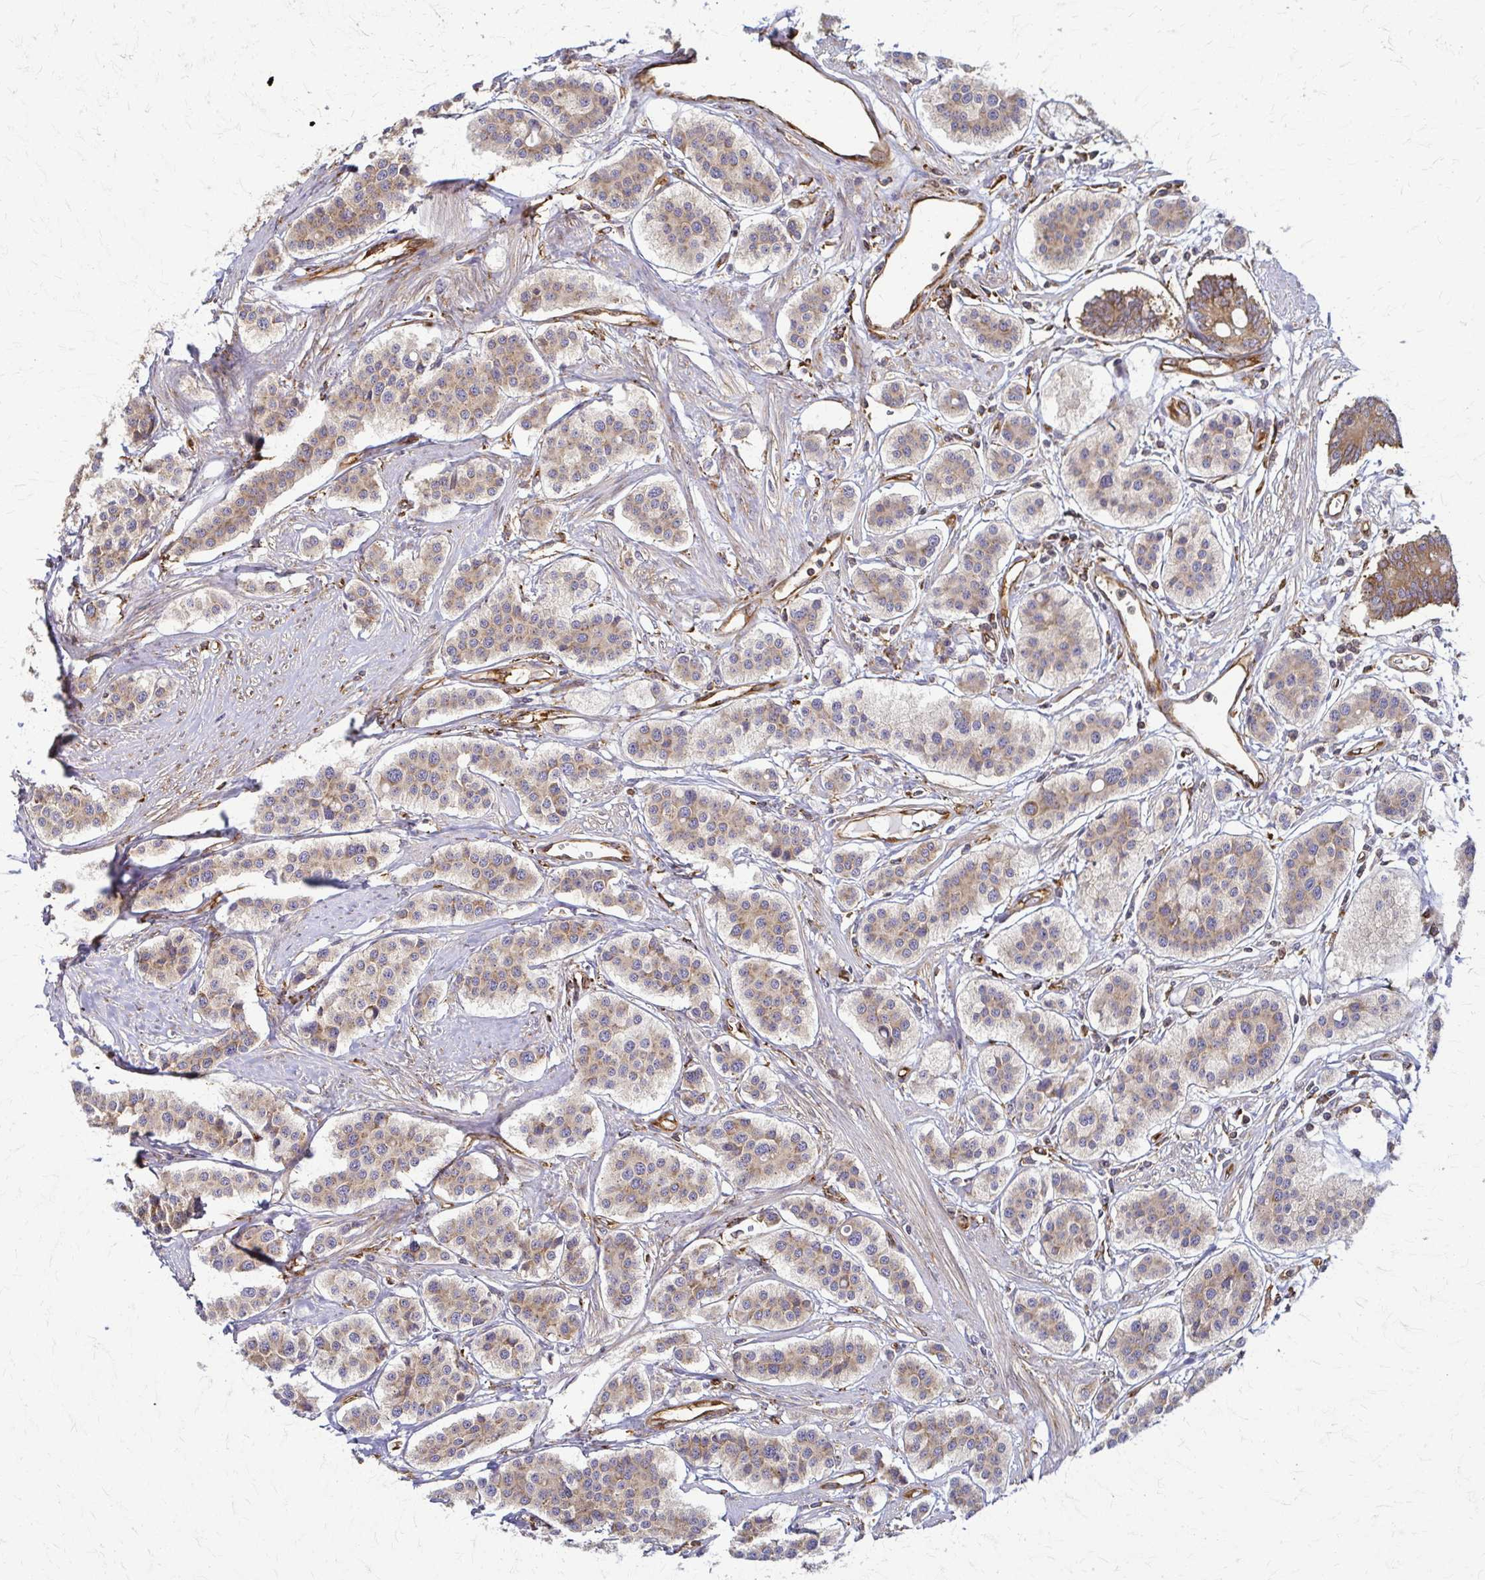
{"staining": {"intensity": "moderate", "quantity": ">75%", "location": "cytoplasmic/membranous"}, "tissue": "carcinoid", "cell_type": "Tumor cells", "image_type": "cancer", "snomed": [{"axis": "morphology", "description": "Carcinoid, malignant, NOS"}, {"axis": "topography", "description": "Small intestine"}], "caption": "Immunohistochemical staining of carcinoid (malignant) demonstrates medium levels of moderate cytoplasmic/membranous protein staining in approximately >75% of tumor cells. Nuclei are stained in blue.", "gene": "WASF2", "patient": {"sex": "male", "age": 60}}